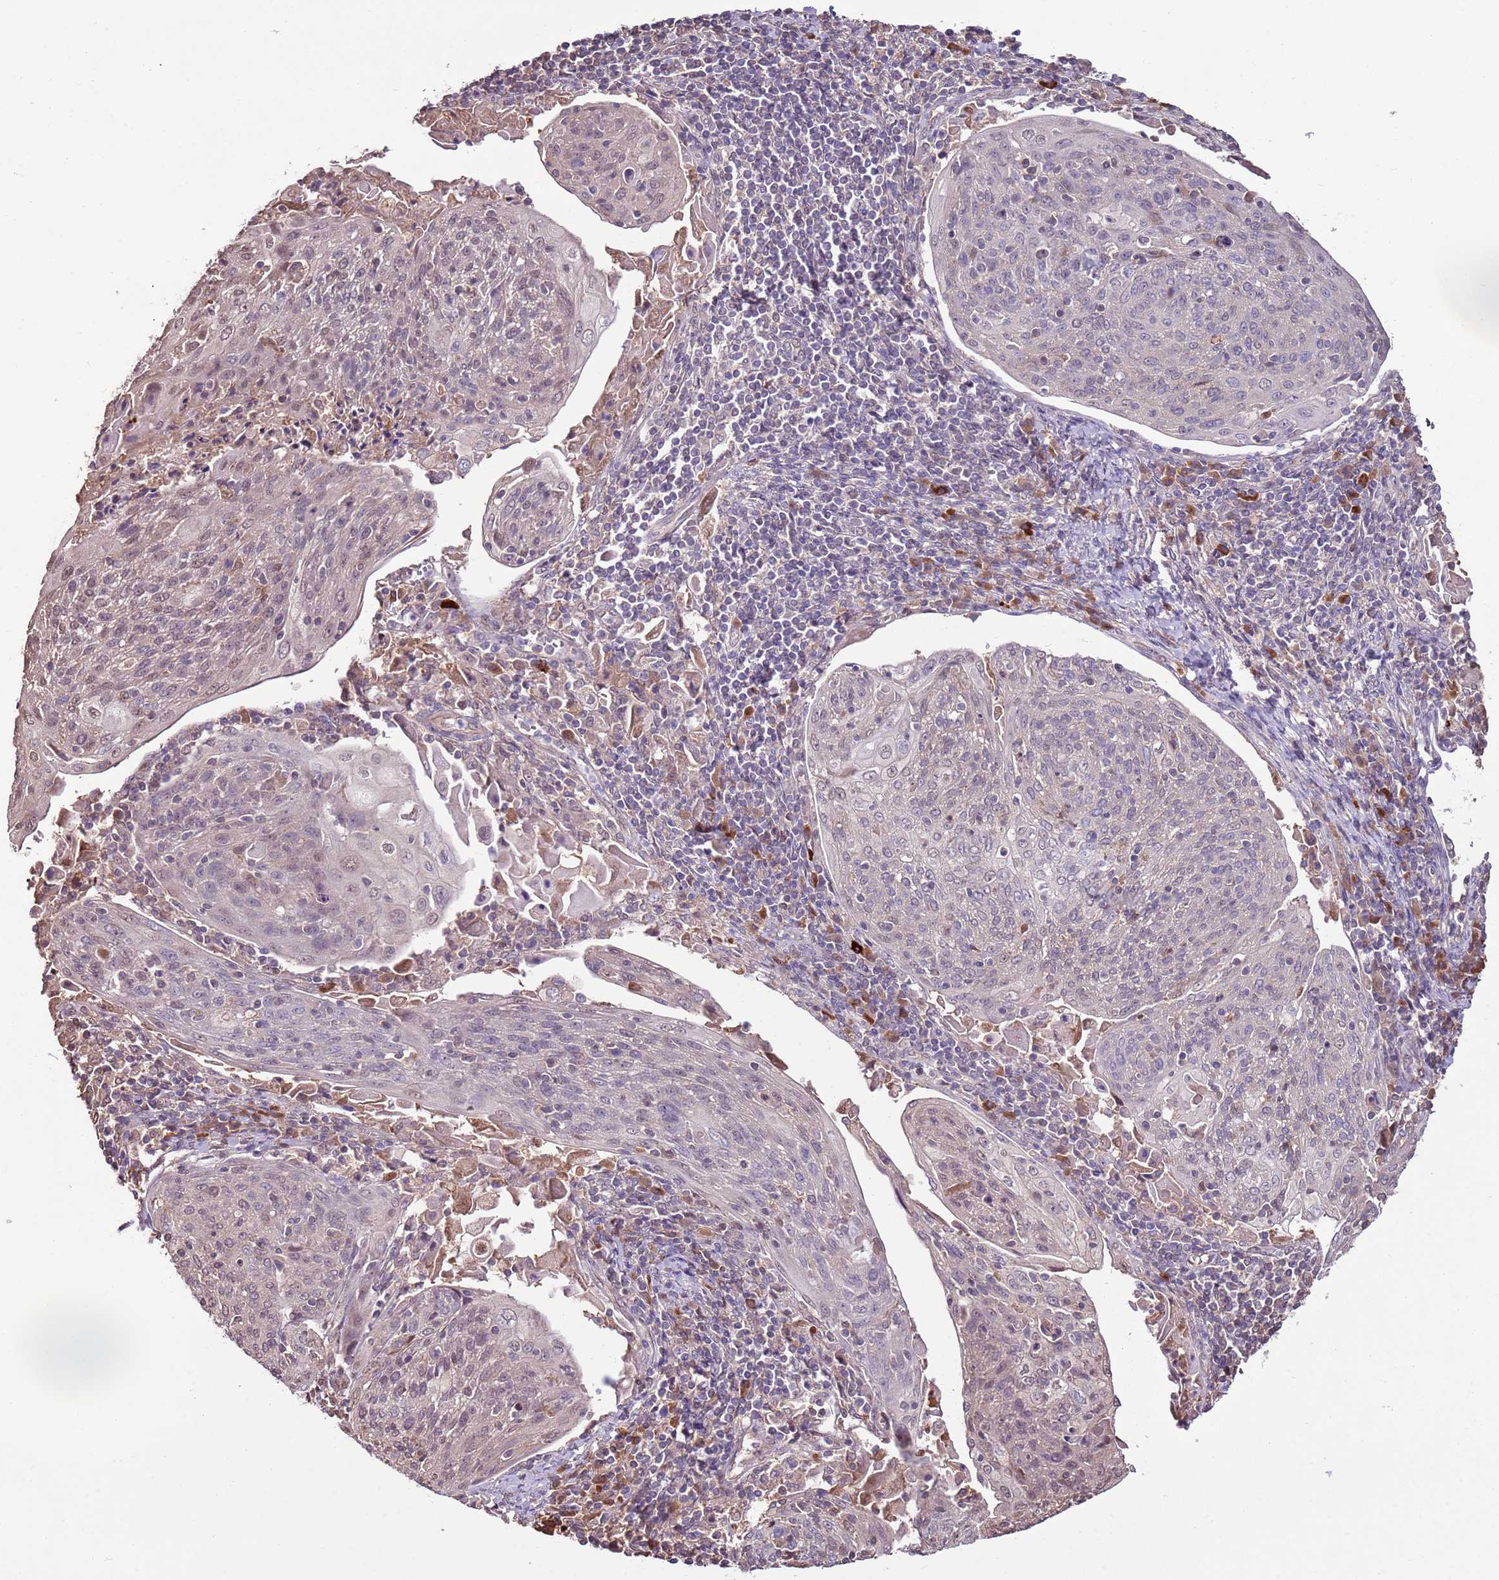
{"staining": {"intensity": "negative", "quantity": "none", "location": "none"}, "tissue": "cervical cancer", "cell_type": "Tumor cells", "image_type": "cancer", "snomed": [{"axis": "morphology", "description": "Squamous cell carcinoma, NOS"}, {"axis": "topography", "description": "Cervix"}], "caption": "Immunohistochemical staining of human cervical squamous cell carcinoma displays no significant staining in tumor cells.", "gene": "BBS5", "patient": {"sex": "female", "age": 67}}